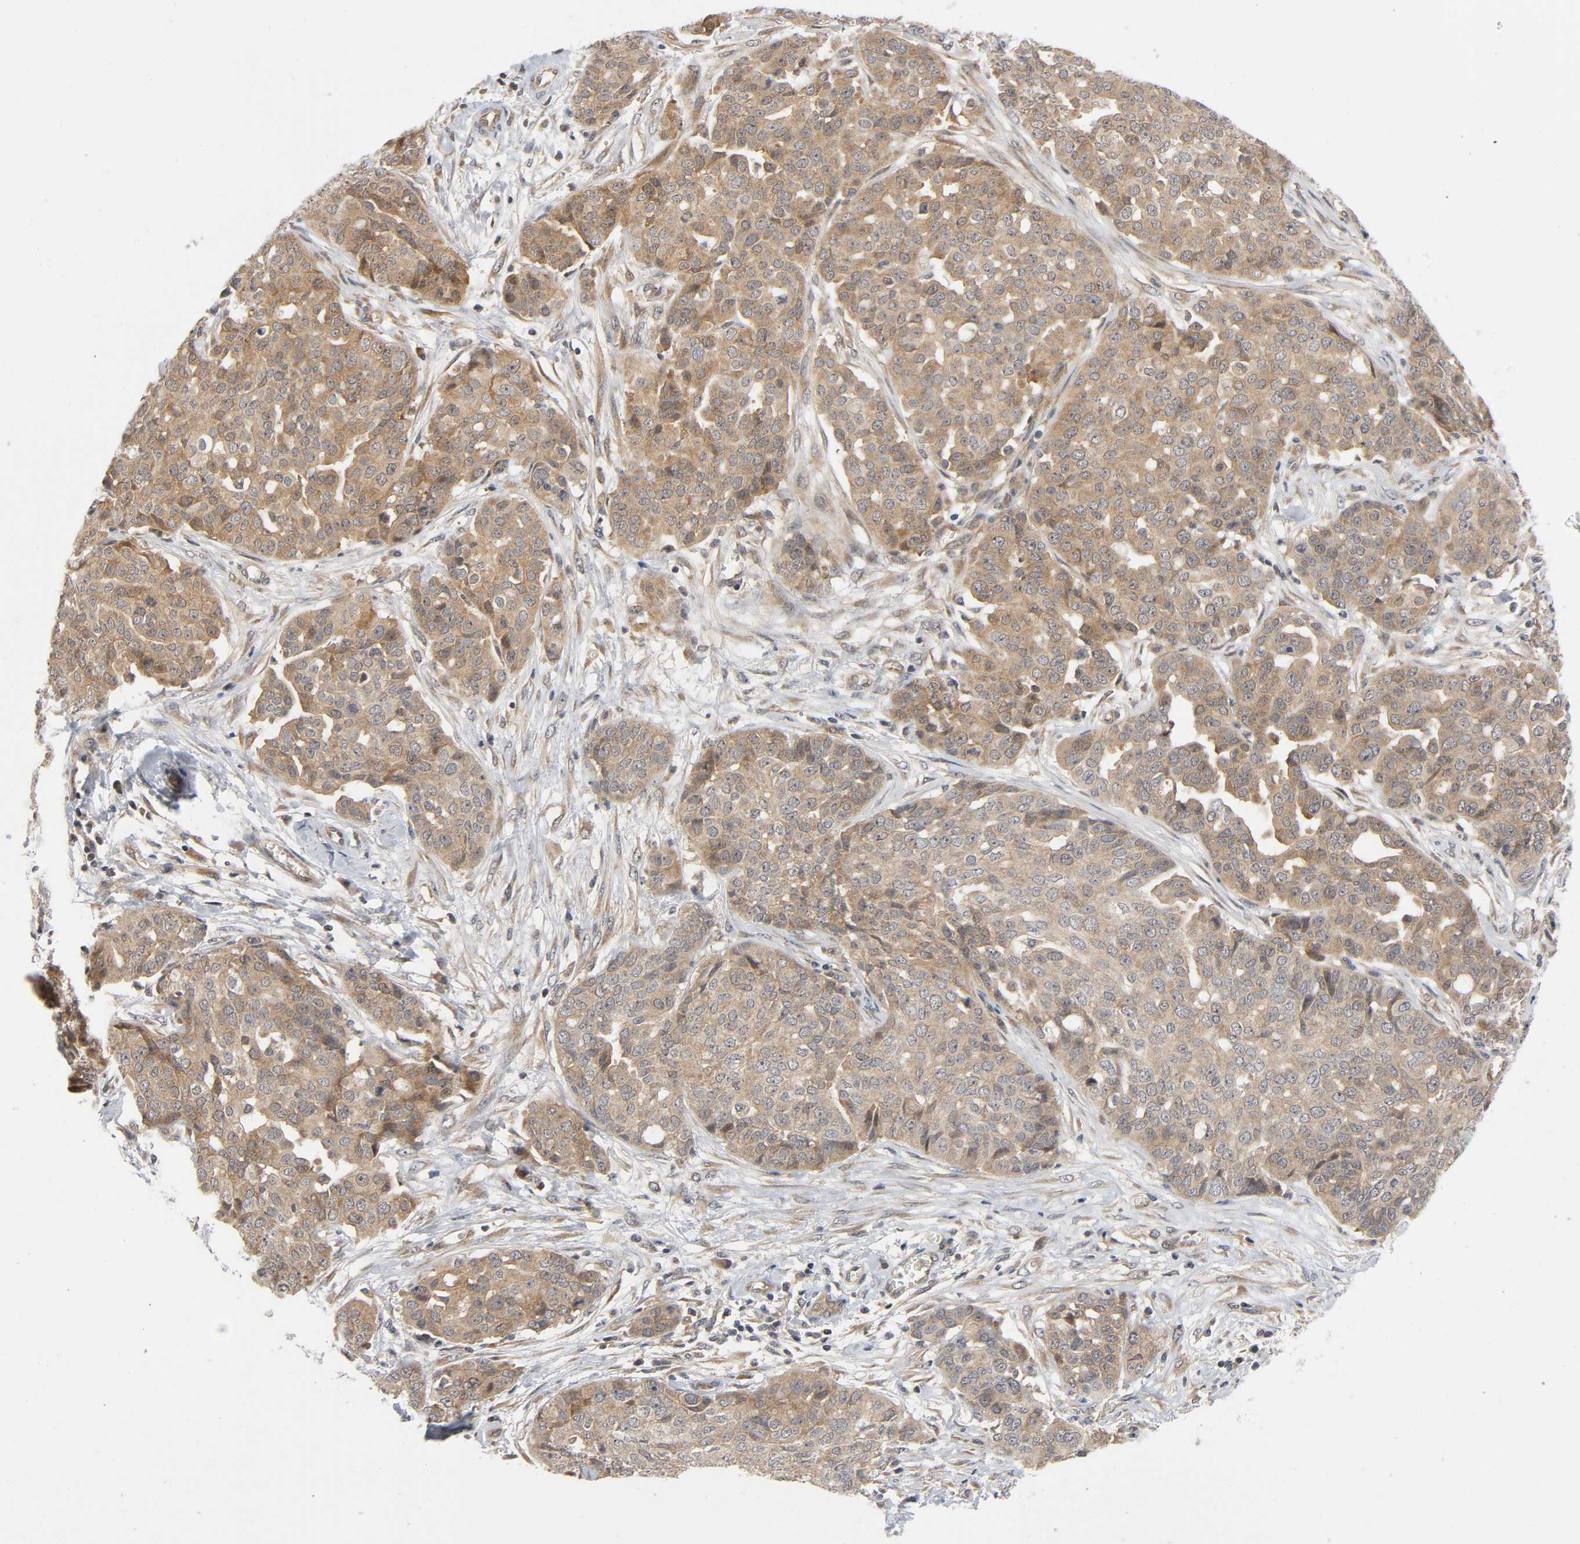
{"staining": {"intensity": "moderate", "quantity": ">75%", "location": "cytoplasmic/membranous"}, "tissue": "ovarian cancer", "cell_type": "Tumor cells", "image_type": "cancer", "snomed": [{"axis": "morphology", "description": "Cystadenocarcinoma, serous, NOS"}, {"axis": "topography", "description": "Soft tissue"}, {"axis": "topography", "description": "Ovary"}], "caption": "DAB immunohistochemical staining of ovarian cancer (serous cystadenocarcinoma) exhibits moderate cytoplasmic/membranous protein expression in approximately >75% of tumor cells.", "gene": "MAPK8", "patient": {"sex": "female", "age": 57}}